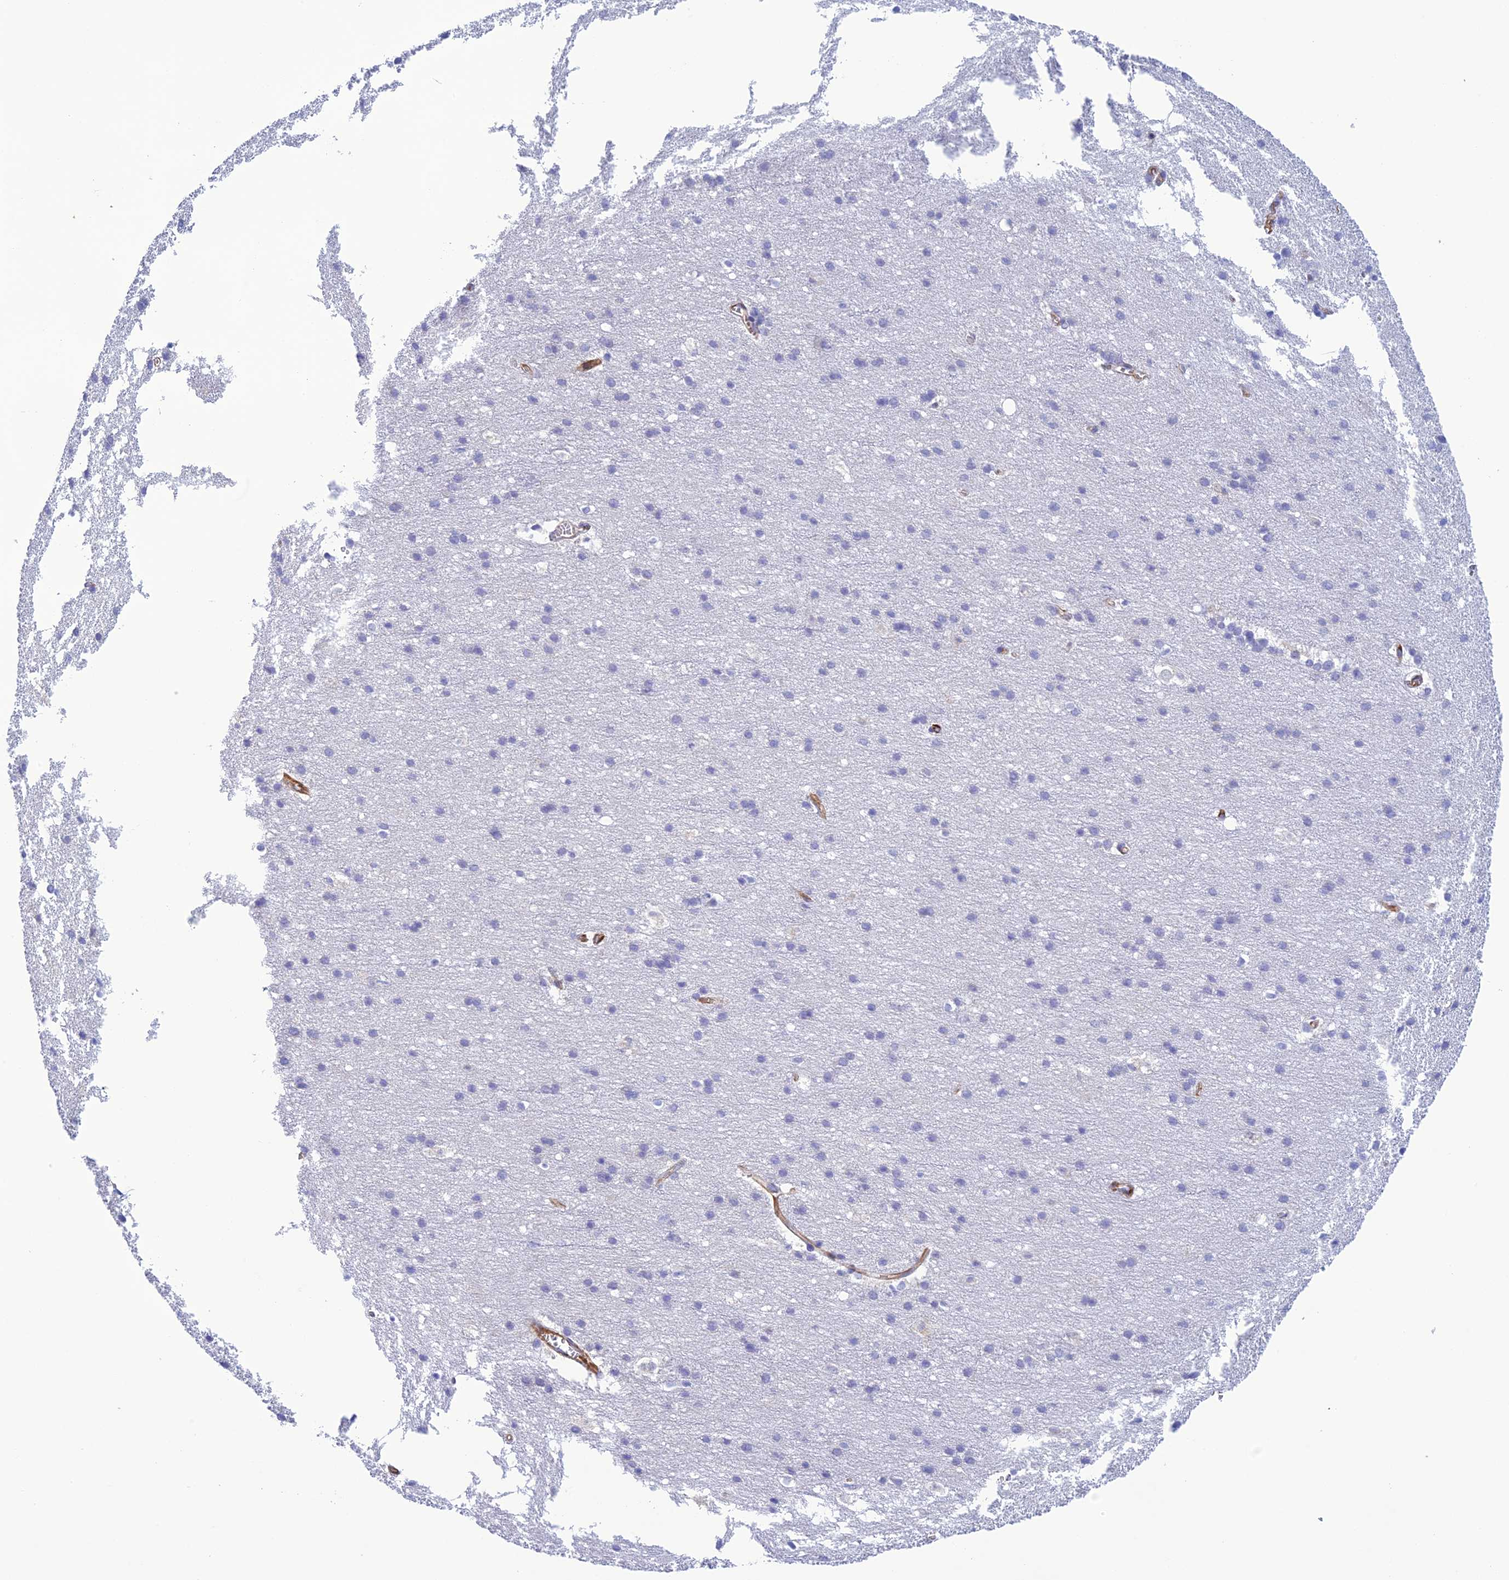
{"staining": {"intensity": "moderate", "quantity": ">75%", "location": "cytoplasmic/membranous"}, "tissue": "cerebral cortex", "cell_type": "Endothelial cells", "image_type": "normal", "snomed": [{"axis": "morphology", "description": "Normal tissue, NOS"}, {"axis": "topography", "description": "Cerebral cortex"}], "caption": "The immunohistochemical stain highlights moderate cytoplasmic/membranous staining in endothelial cells of unremarkable cerebral cortex. The staining was performed using DAB (3,3'-diaminobenzidine) to visualize the protein expression in brown, while the nuclei were stained in blue with hematoxylin (Magnification: 20x).", "gene": "FBXL20", "patient": {"sex": "male", "age": 54}}